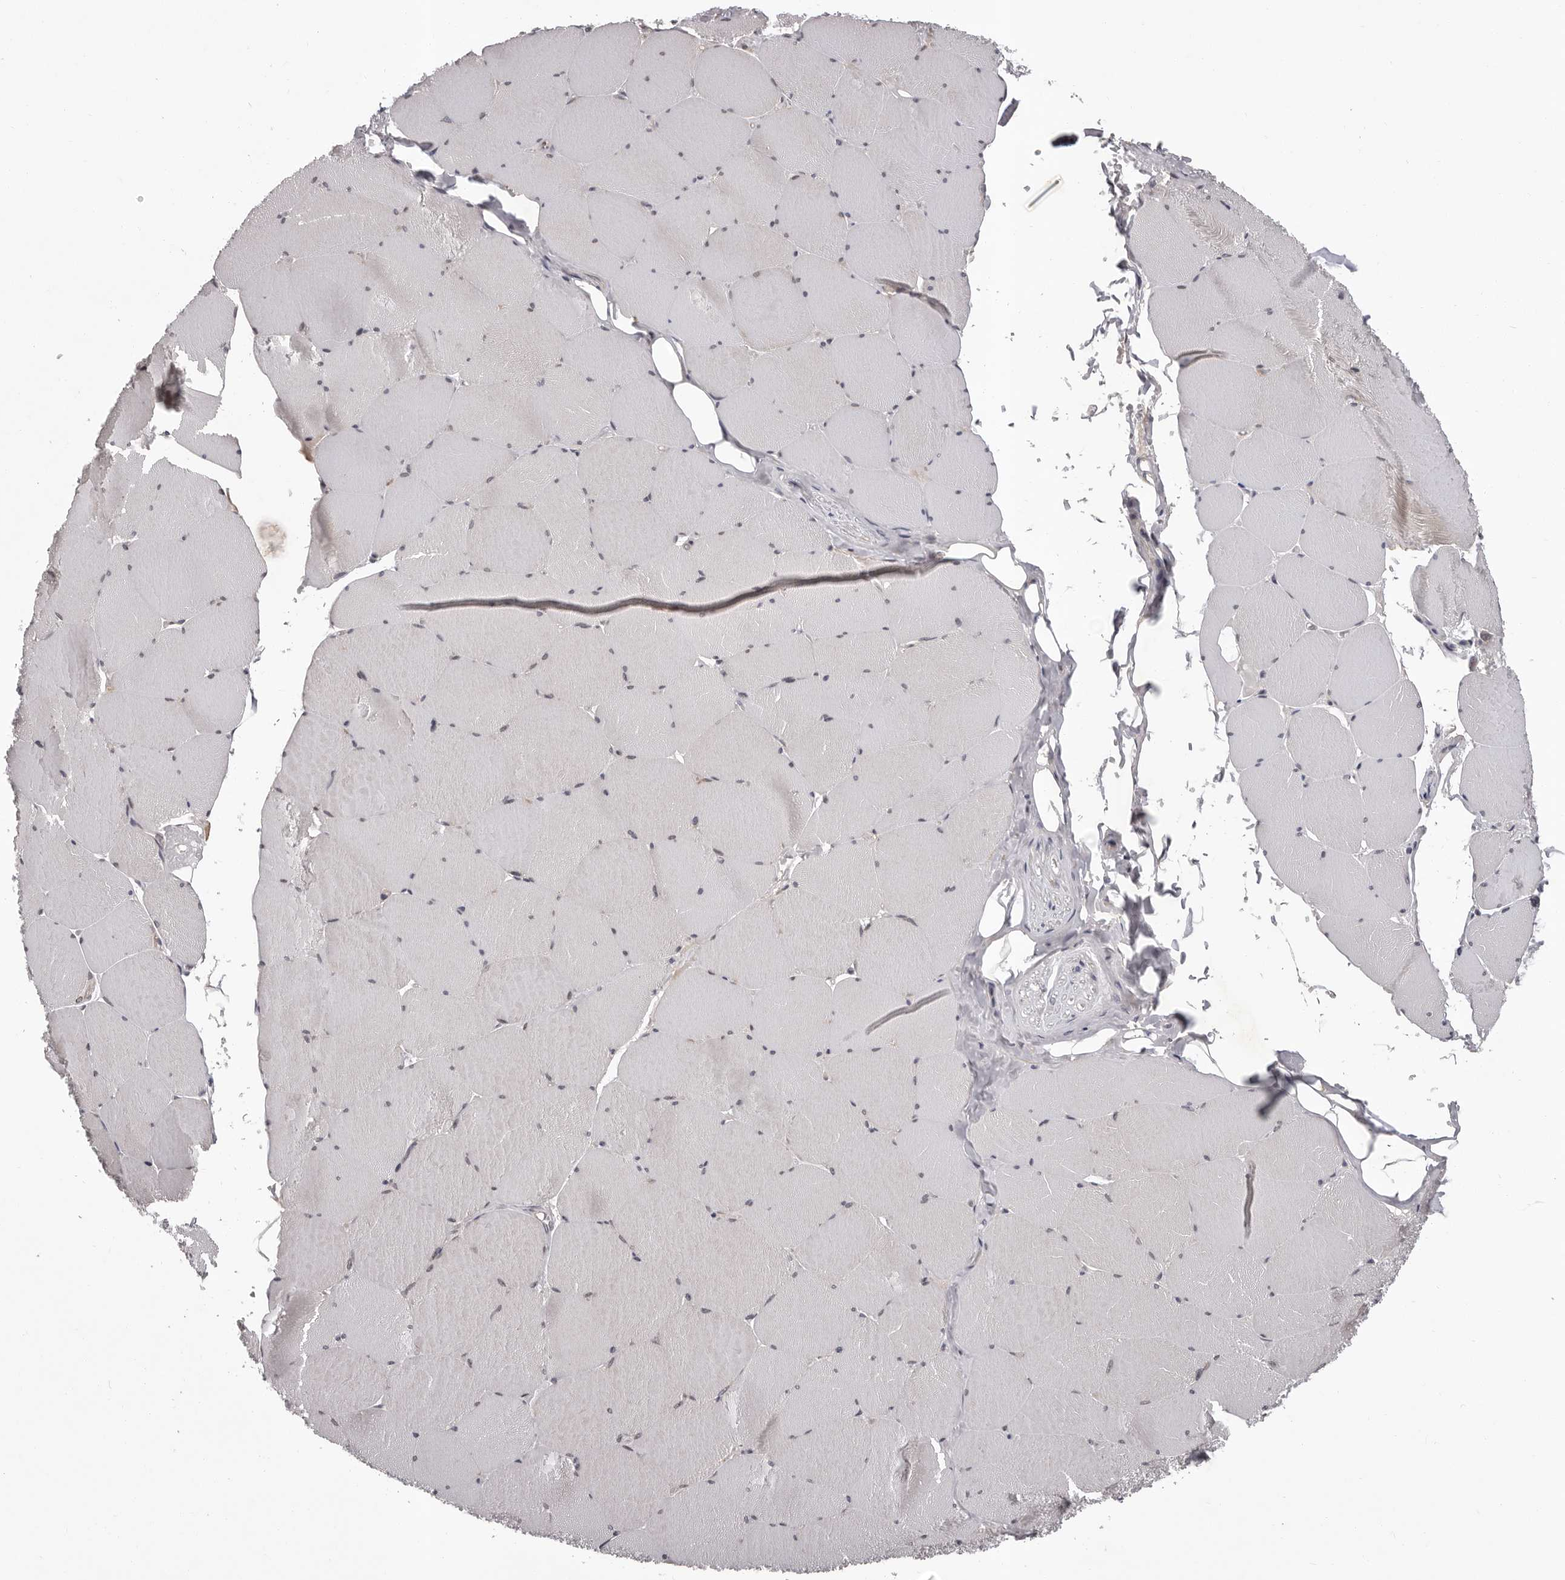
{"staining": {"intensity": "weak", "quantity": "25%-75%", "location": "cytoplasmic/membranous,nuclear"}, "tissue": "skeletal muscle", "cell_type": "Myocytes", "image_type": "normal", "snomed": [{"axis": "morphology", "description": "Normal tissue, NOS"}, {"axis": "topography", "description": "Skeletal muscle"}, {"axis": "topography", "description": "Head-Neck"}], "caption": "A low amount of weak cytoplasmic/membranous,nuclear positivity is appreciated in about 25%-75% of myocytes in unremarkable skeletal muscle.", "gene": "MED8", "patient": {"sex": "male", "age": 66}}